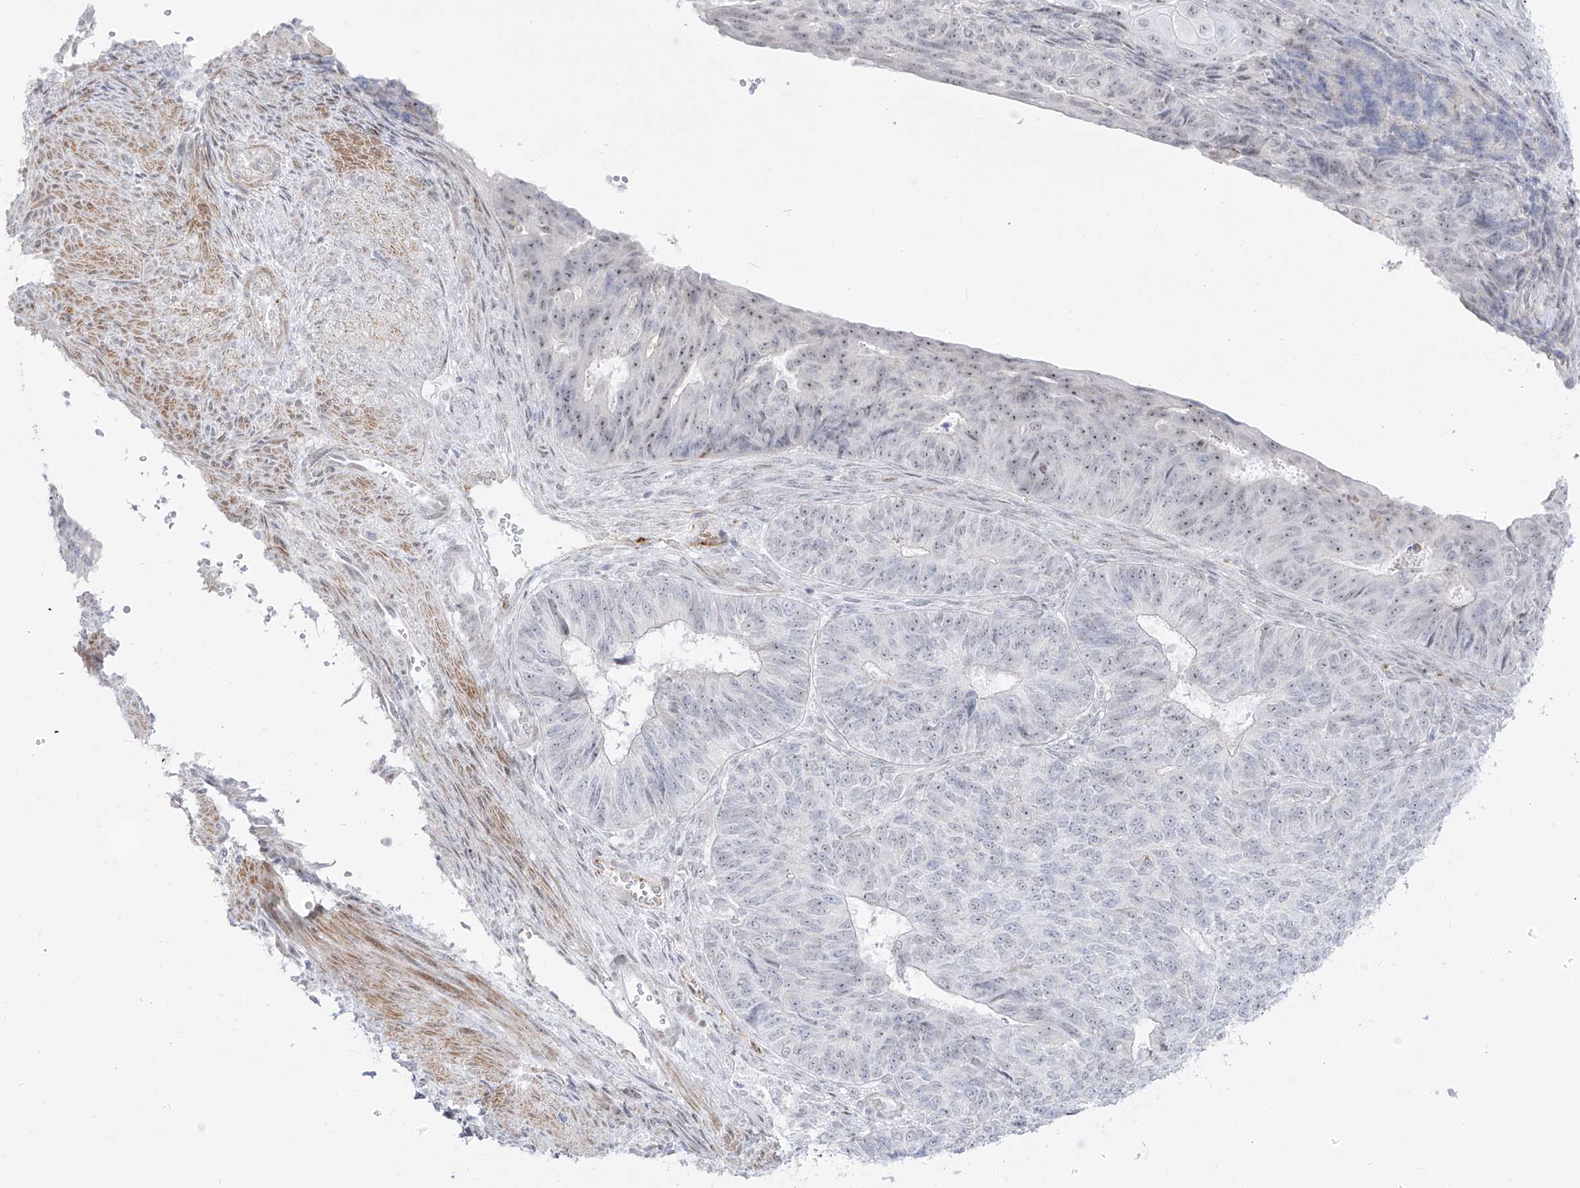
{"staining": {"intensity": "weak", "quantity": "<25%", "location": "nuclear"}, "tissue": "endometrial cancer", "cell_type": "Tumor cells", "image_type": "cancer", "snomed": [{"axis": "morphology", "description": "Adenocarcinoma, NOS"}, {"axis": "topography", "description": "Endometrium"}], "caption": "The micrograph shows no staining of tumor cells in endometrial cancer (adenocarcinoma). (Stains: DAB (3,3'-diaminobenzidine) immunohistochemistry with hematoxylin counter stain, Microscopy: brightfield microscopy at high magnification).", "gene": "ZNF180", "patient": {"sex": "female", "age": 32}}